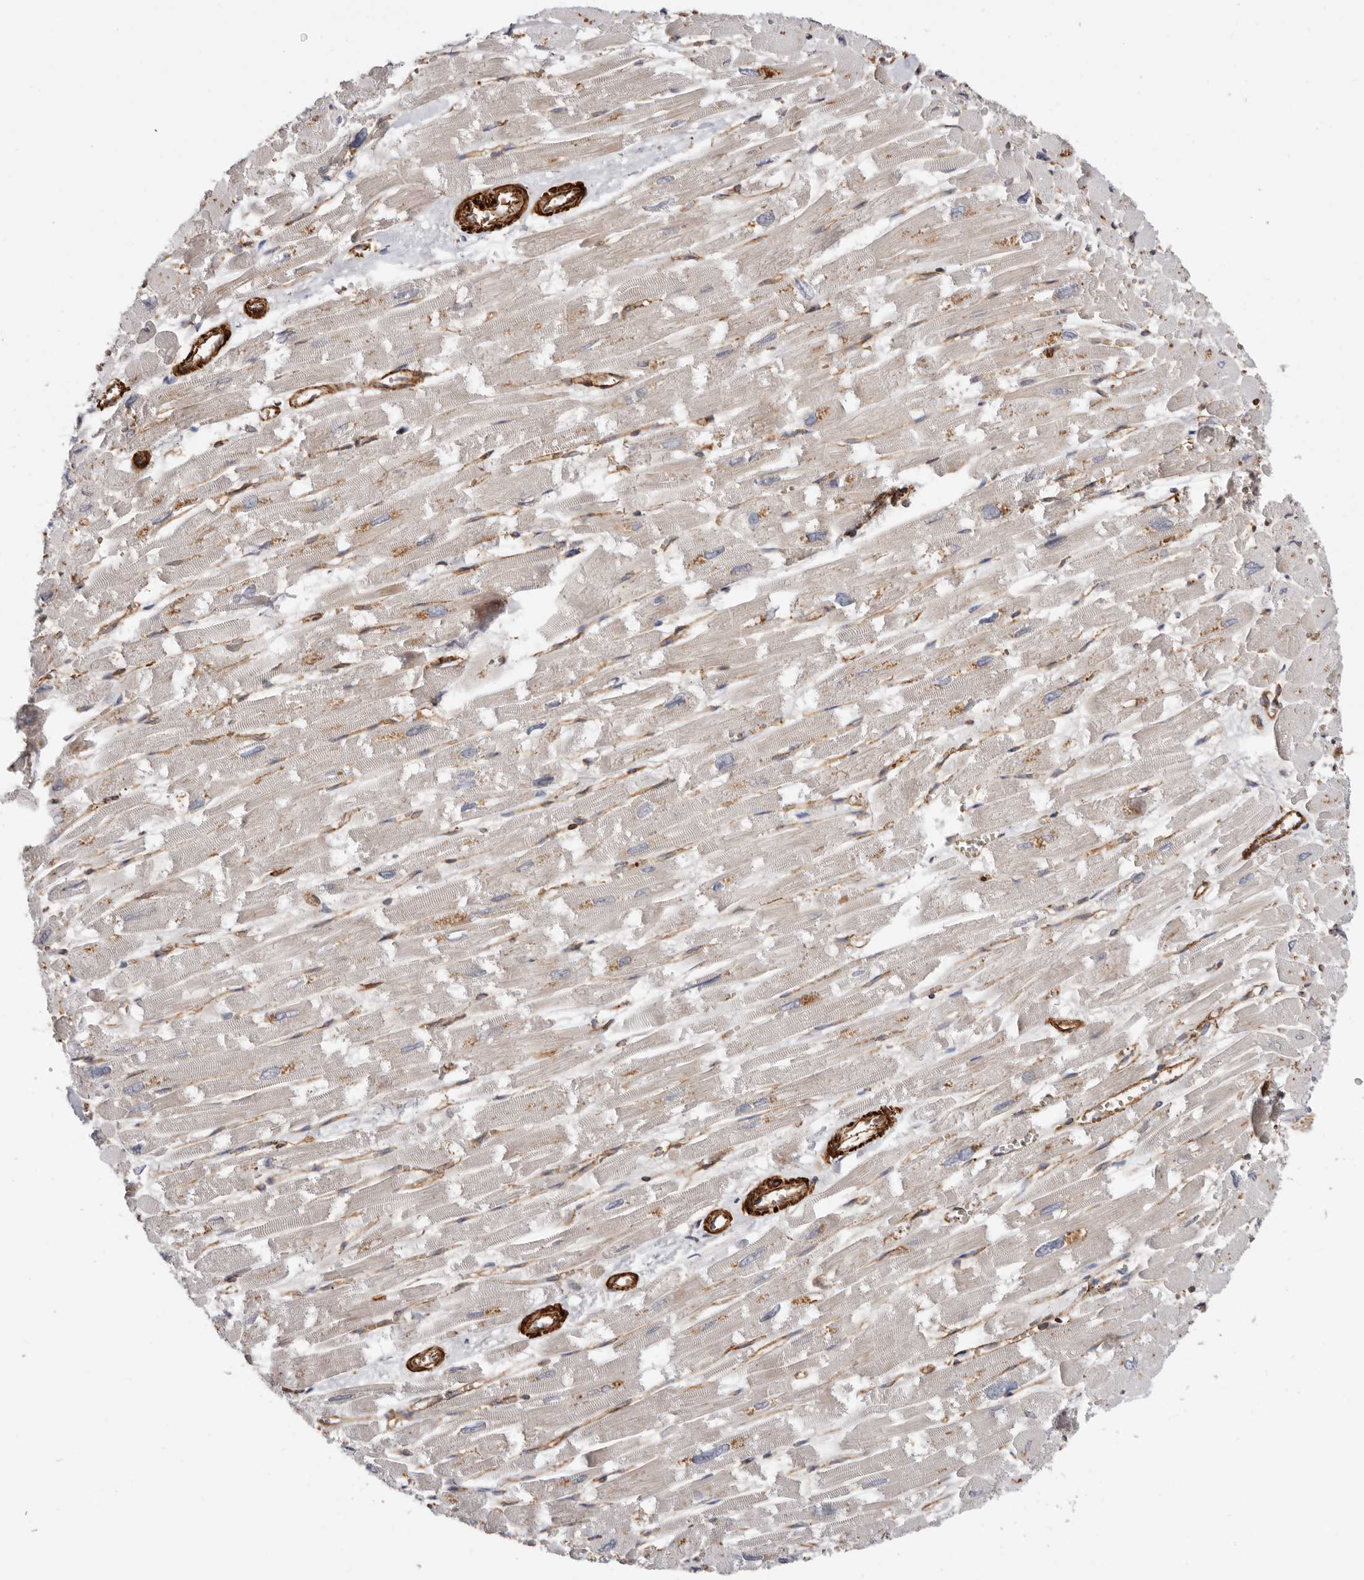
{"staining": {"intensity": "weak", "quantity": "25%-75%", "location": "cytoplasmic/membranous"}, "tissue": "heart muscle", "cell_type": "Cardiomyocytes", "image_type": "normal", "snomed": [{"axis": "morphology", "description": "Normal tissue, NOS"}, {"axis": "topography", "description": "Heart"}], "caption": "Protein staining by immunohistochemistry (IHC) demonstrates weak cytoplasmic/membranous expression in about 25%-75% of cardiomyocytes in normal heart muscle. (brown staining indicates protein expression, while blue staining denotes nuclei).", "gene": "TMC7", "patient": {"sex": "male", "age": 54}}